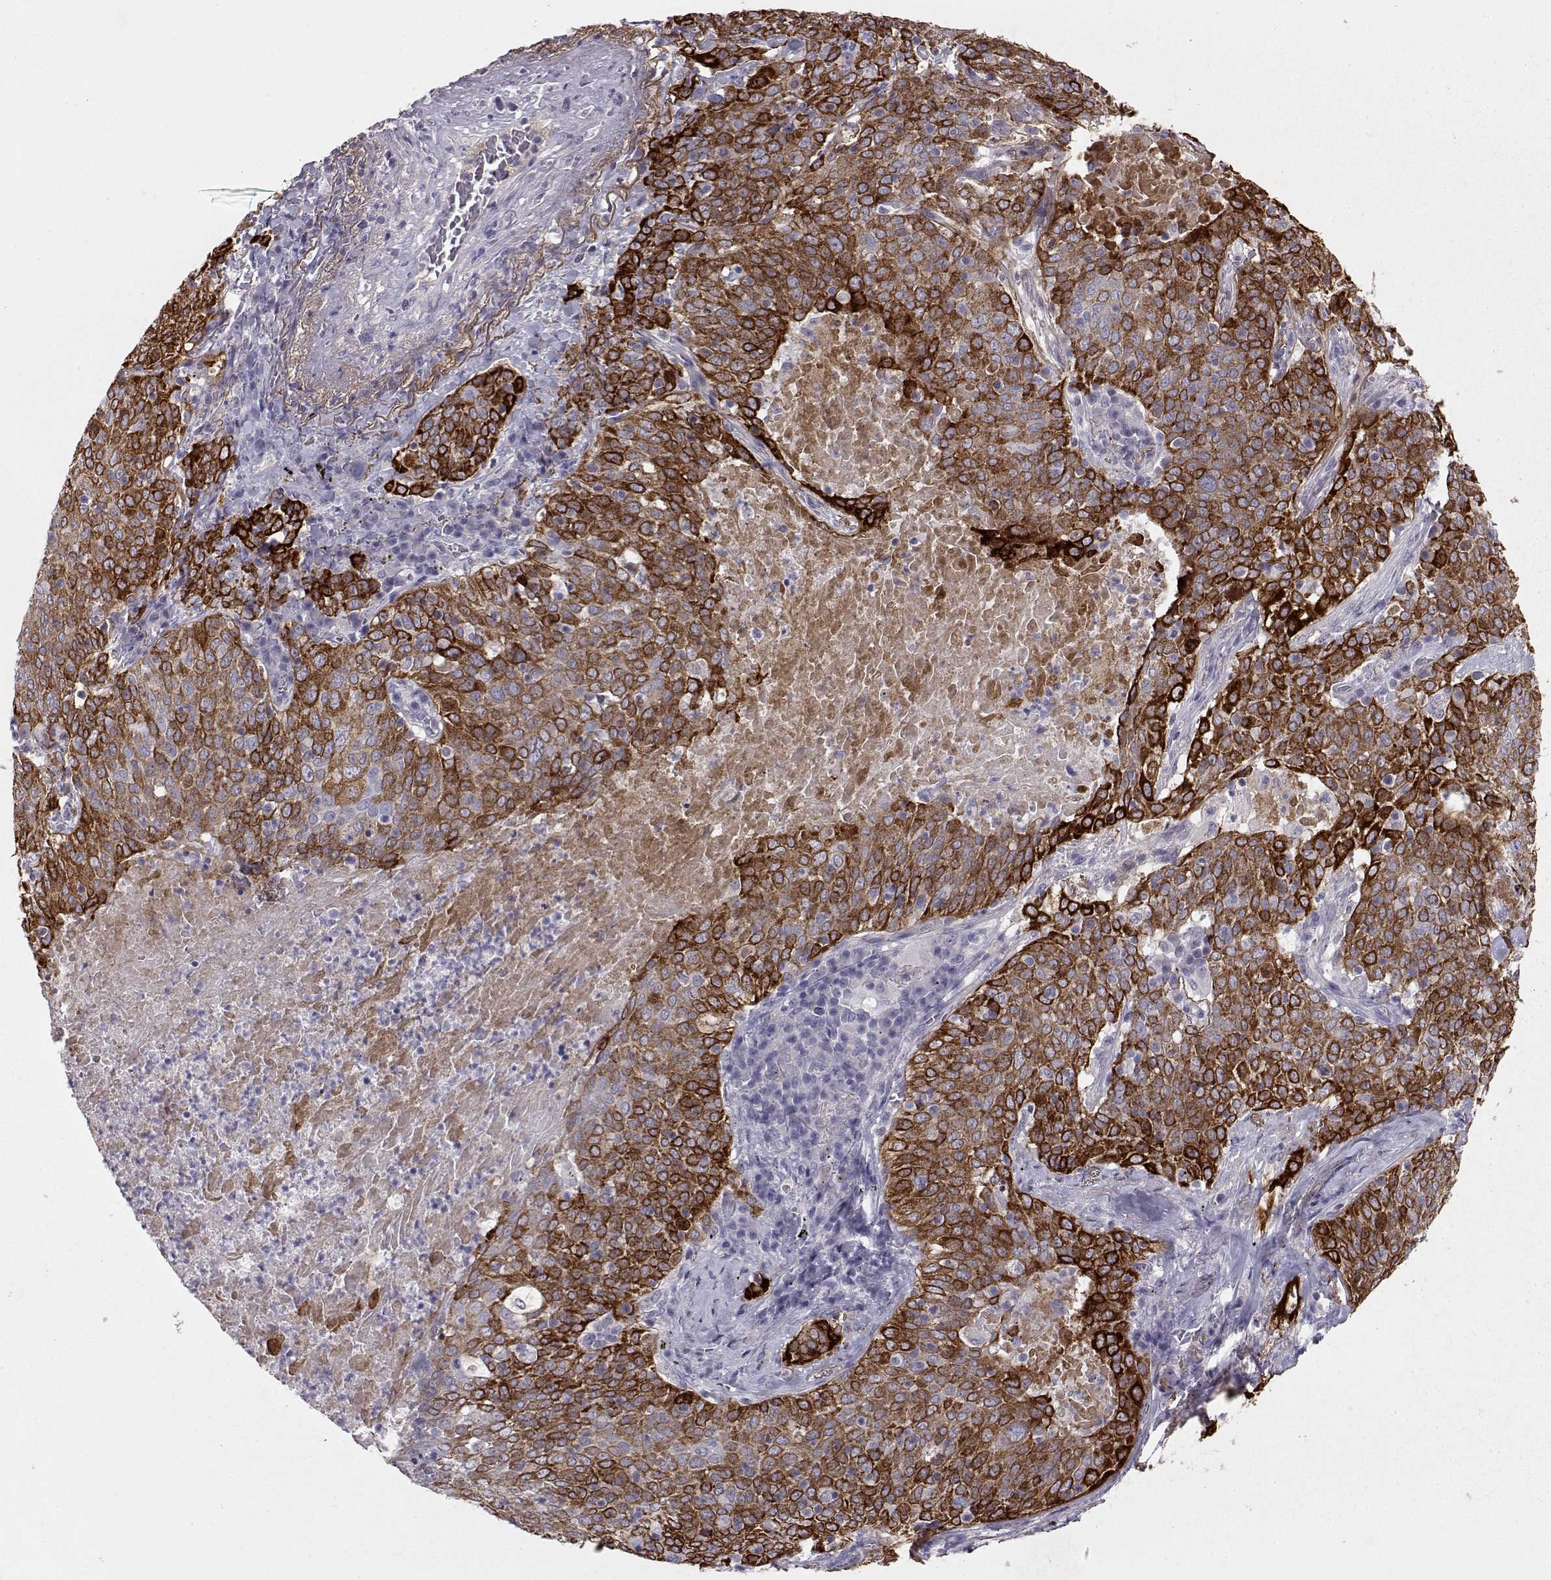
{"staining": {"intensity": "strong", "quantity": ">75%", "location": "cytoplasmic/membranous"}, "tissue": "lung cancer", "cell_type": "Tumor cells", "image_type": "cancer", "snomed": [{"axis": "morphology", "description": "Squamous cell carcinoma, NOS"}, {"axis": "topography", "description": "Lung"}], "caption": "Strong cytoplasmic/membranous protein expression is identified in about >75% of tumor cells in lung squamous cell carcinoma. Ihc stains the protein of interest in brown and the nuclei are stained blue.", "gene": "LAMB3", "patient": {"sex": "male", "age": 82}}